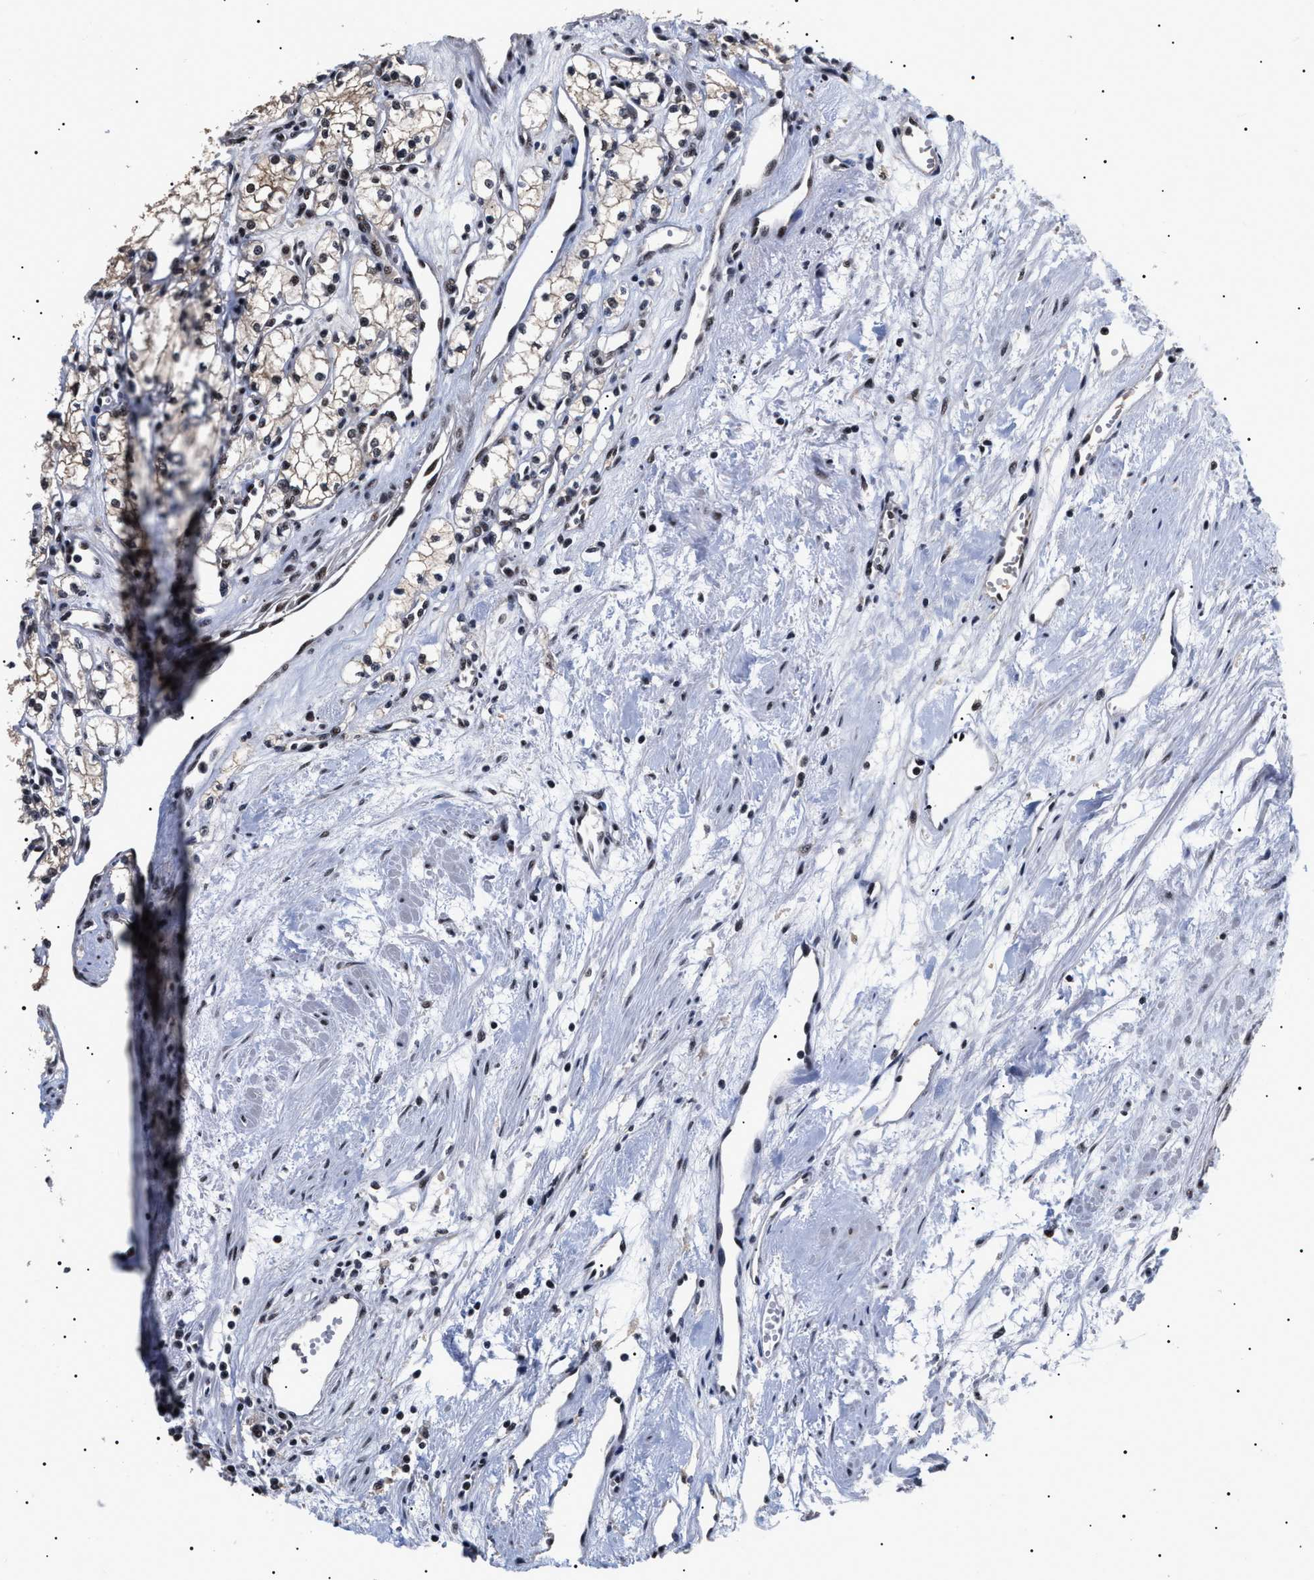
{"staining": {"intensity": "moderate", "quantity": ">75%", "location": "cytoplasmic/membranous,nuclear"}, "tissue": "renal cancer", "cell_type": "Tumor cells", "image_type": "cancer", "snomed": [{"axis": "morphology", "description": "Adenocarcinoma, NOS"}, {"axis": "topography", "description": "Kidney"}], "caption": "A medium amount of moderate cytoplasmic/membranous and nuclear staining is seen in approximately >75% of tumor cells in adenocarcinoma (renal) tissue. The protein is shown in brown color, while the nuclei are stained blue.", "gene": "CAAP1", "patient": {"sex": "male", "age": 59}}